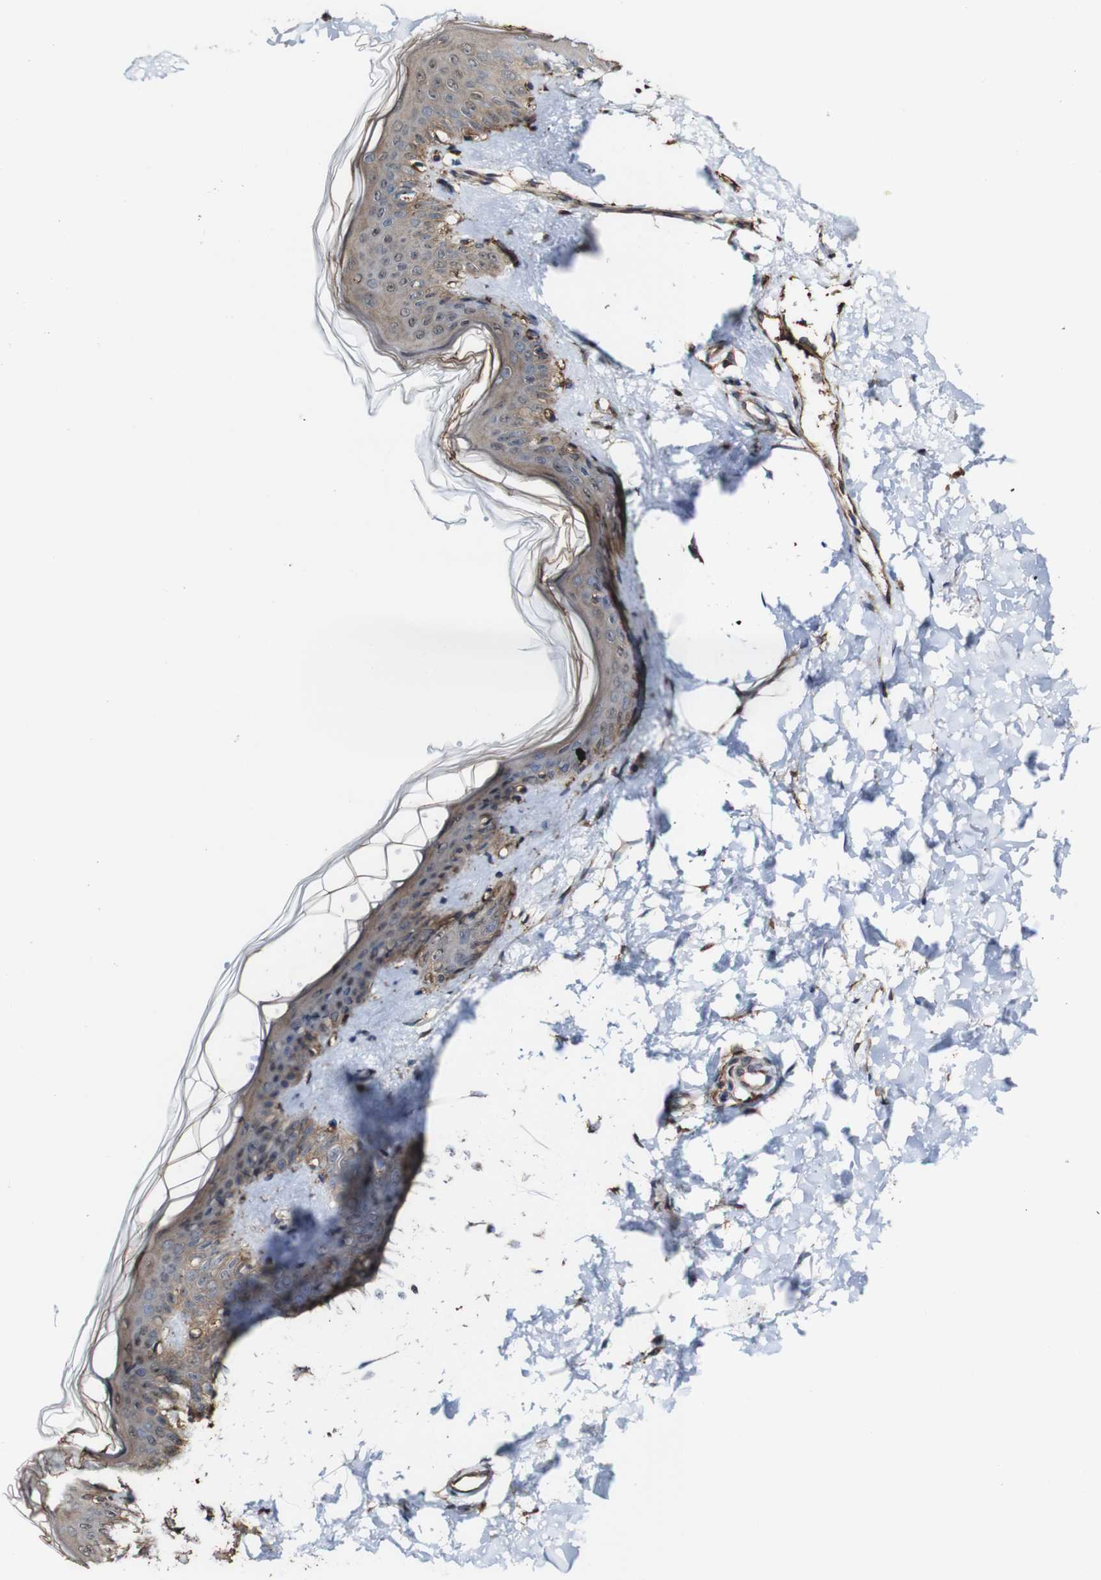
{"staining": {"intensity": "moderate", "quantity": ">75%", "location": "cytoplasmic/membranous"}, "tissue": "skin", "cell_type": "Fibroblasts", "image_type": "normal", "snomed": [{"axis": "morphology", "description": "Normal tissue, NOS"}, {"axis": "topography", "description": "Skin"}], "caption": "An immunohistochemistry photomicrograph of normal tissue is shown. Protein staining in brown highlights moderate cytoplasmic/membranous positivity in skin within fibroblasts.", "gene": "PTPRR", "patient": {"sex": "female", "age": 41}}